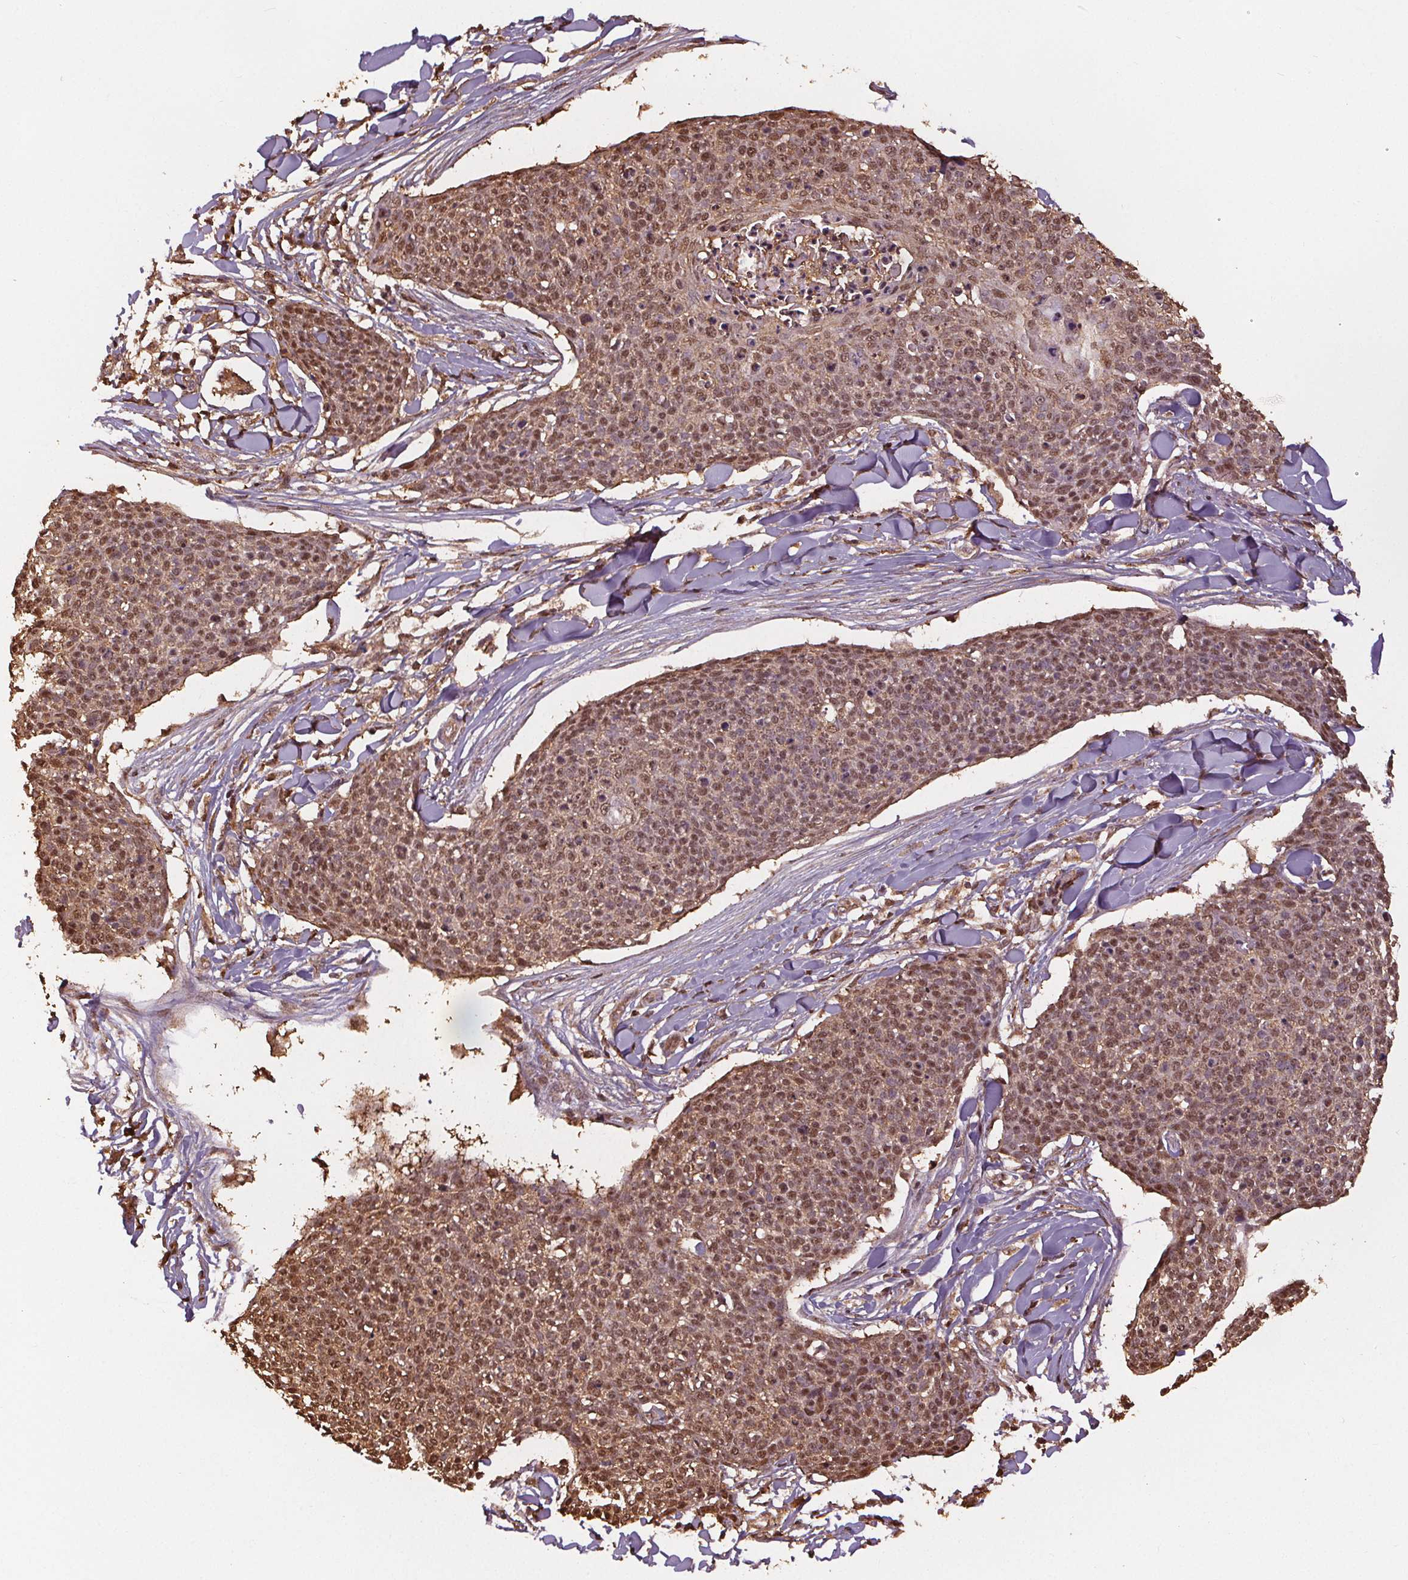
{"staining": {"intensity": "moderate", "quantity": ">75%", "location": "cytoplasmic/membranous,nuclear"}, "tissue": "skin cancer", "cell_type": "Tumor cells", "image_type": "cancer", "snomed": [{"axis": "morphology", "description": "Squamous cell carcinoma, NOS"}, {"axis": "topography", "description": "Skin"}, {"axis": "topography", "description": "Vulva"}], "caption": "Squamous cell carcinoma (skin) stained with a brown dye displays moderate cytoplasmic/membranous and nuclear positive expression in approximately >75% of tumor cells.", "gene": "ENO1", "patient": {"sex": "female", "age": 75}}